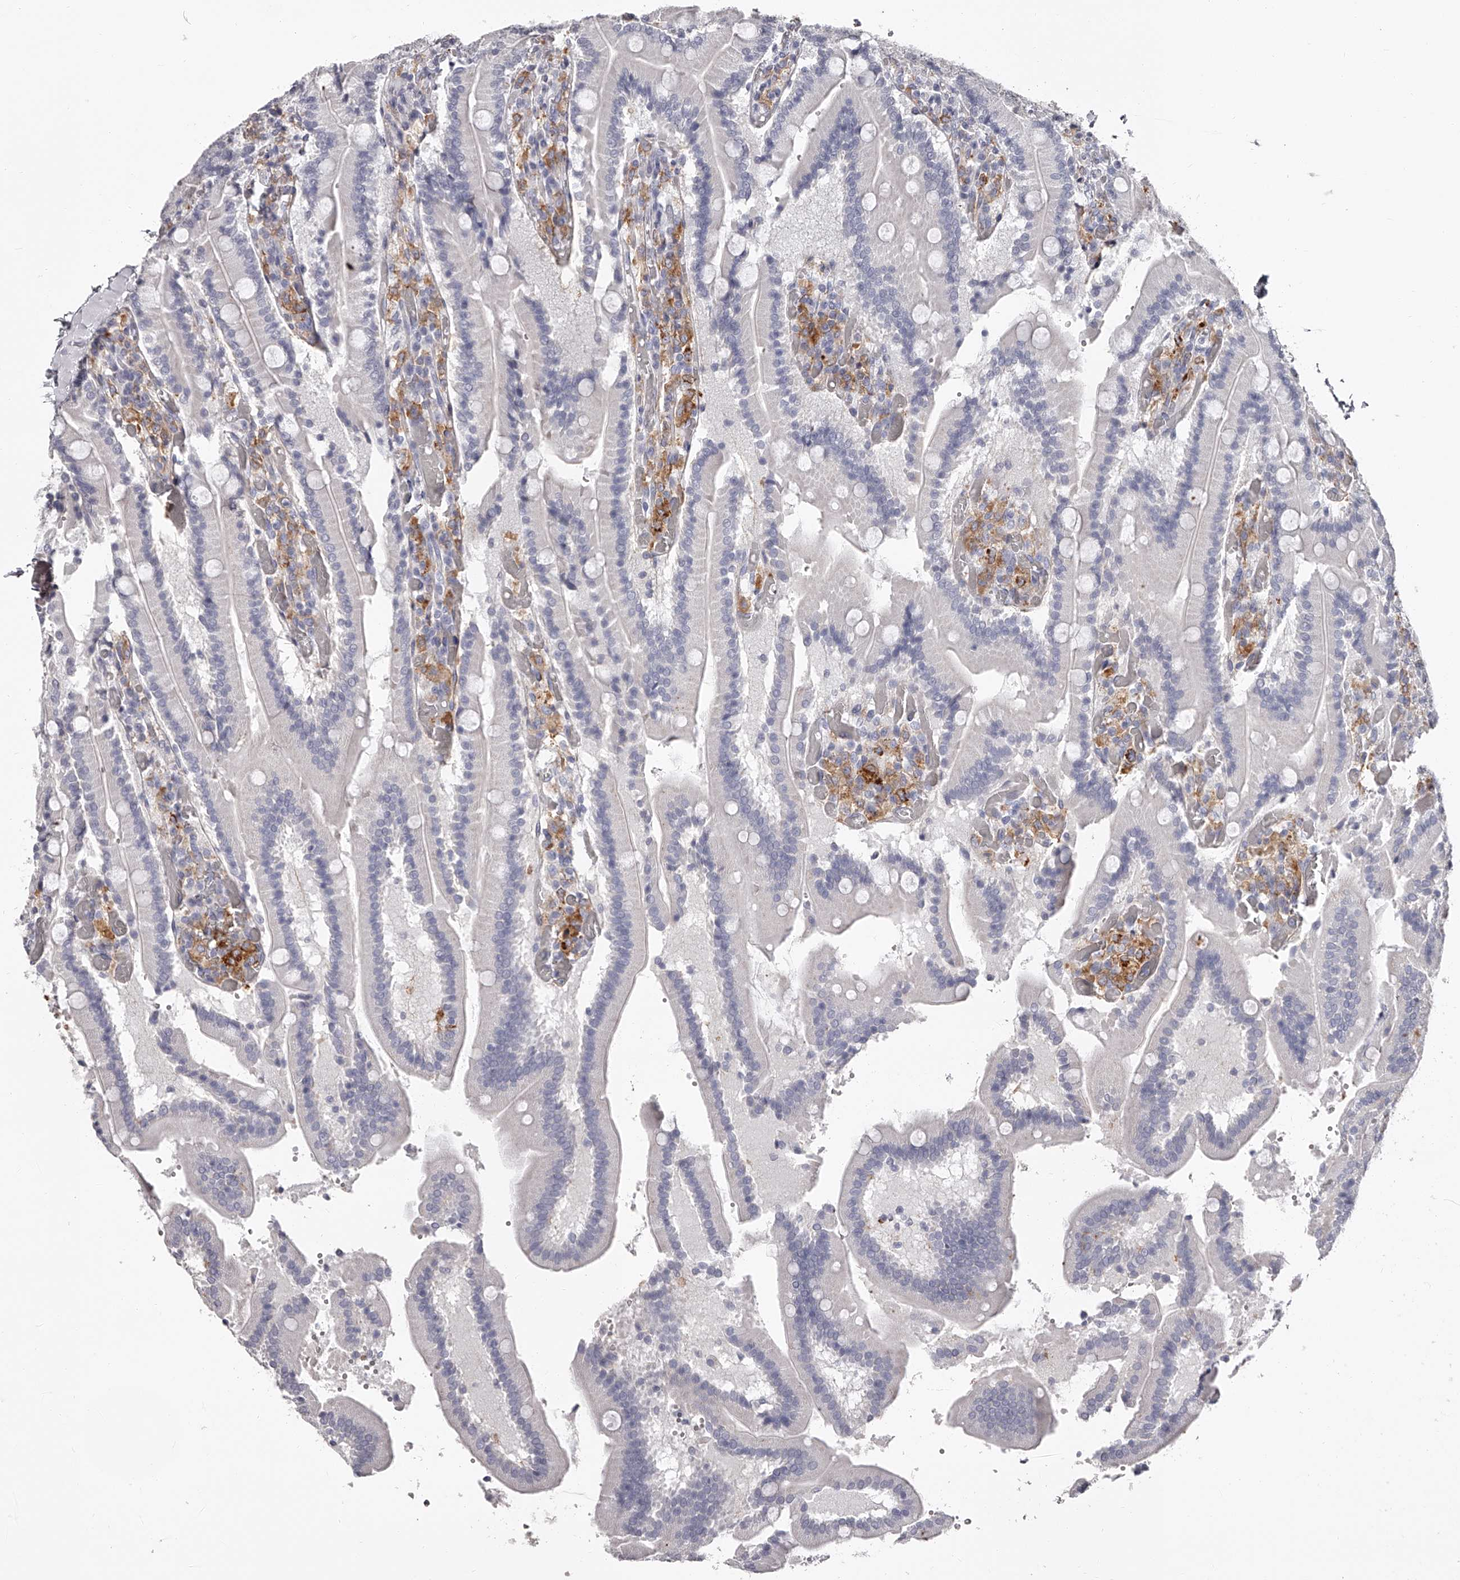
{"staining": {"intensity": "negative", "quantity": "none", "location": "none"}, "tissue": "duodenum", "cell_type": "Glandular cells", "image_type": "normal", "snomed": [{"axis": "morphology", "description": "Normal tissue, NOS"}, {"axis": "topography", "description": "Duodenum"}], "caption": "Image shows no significant protein expression in glandular cells of normal duodenum. Nuclei are stained in blue.", "gene": "PACSIN1", "patient": {"sex": "female", "age": 62}}